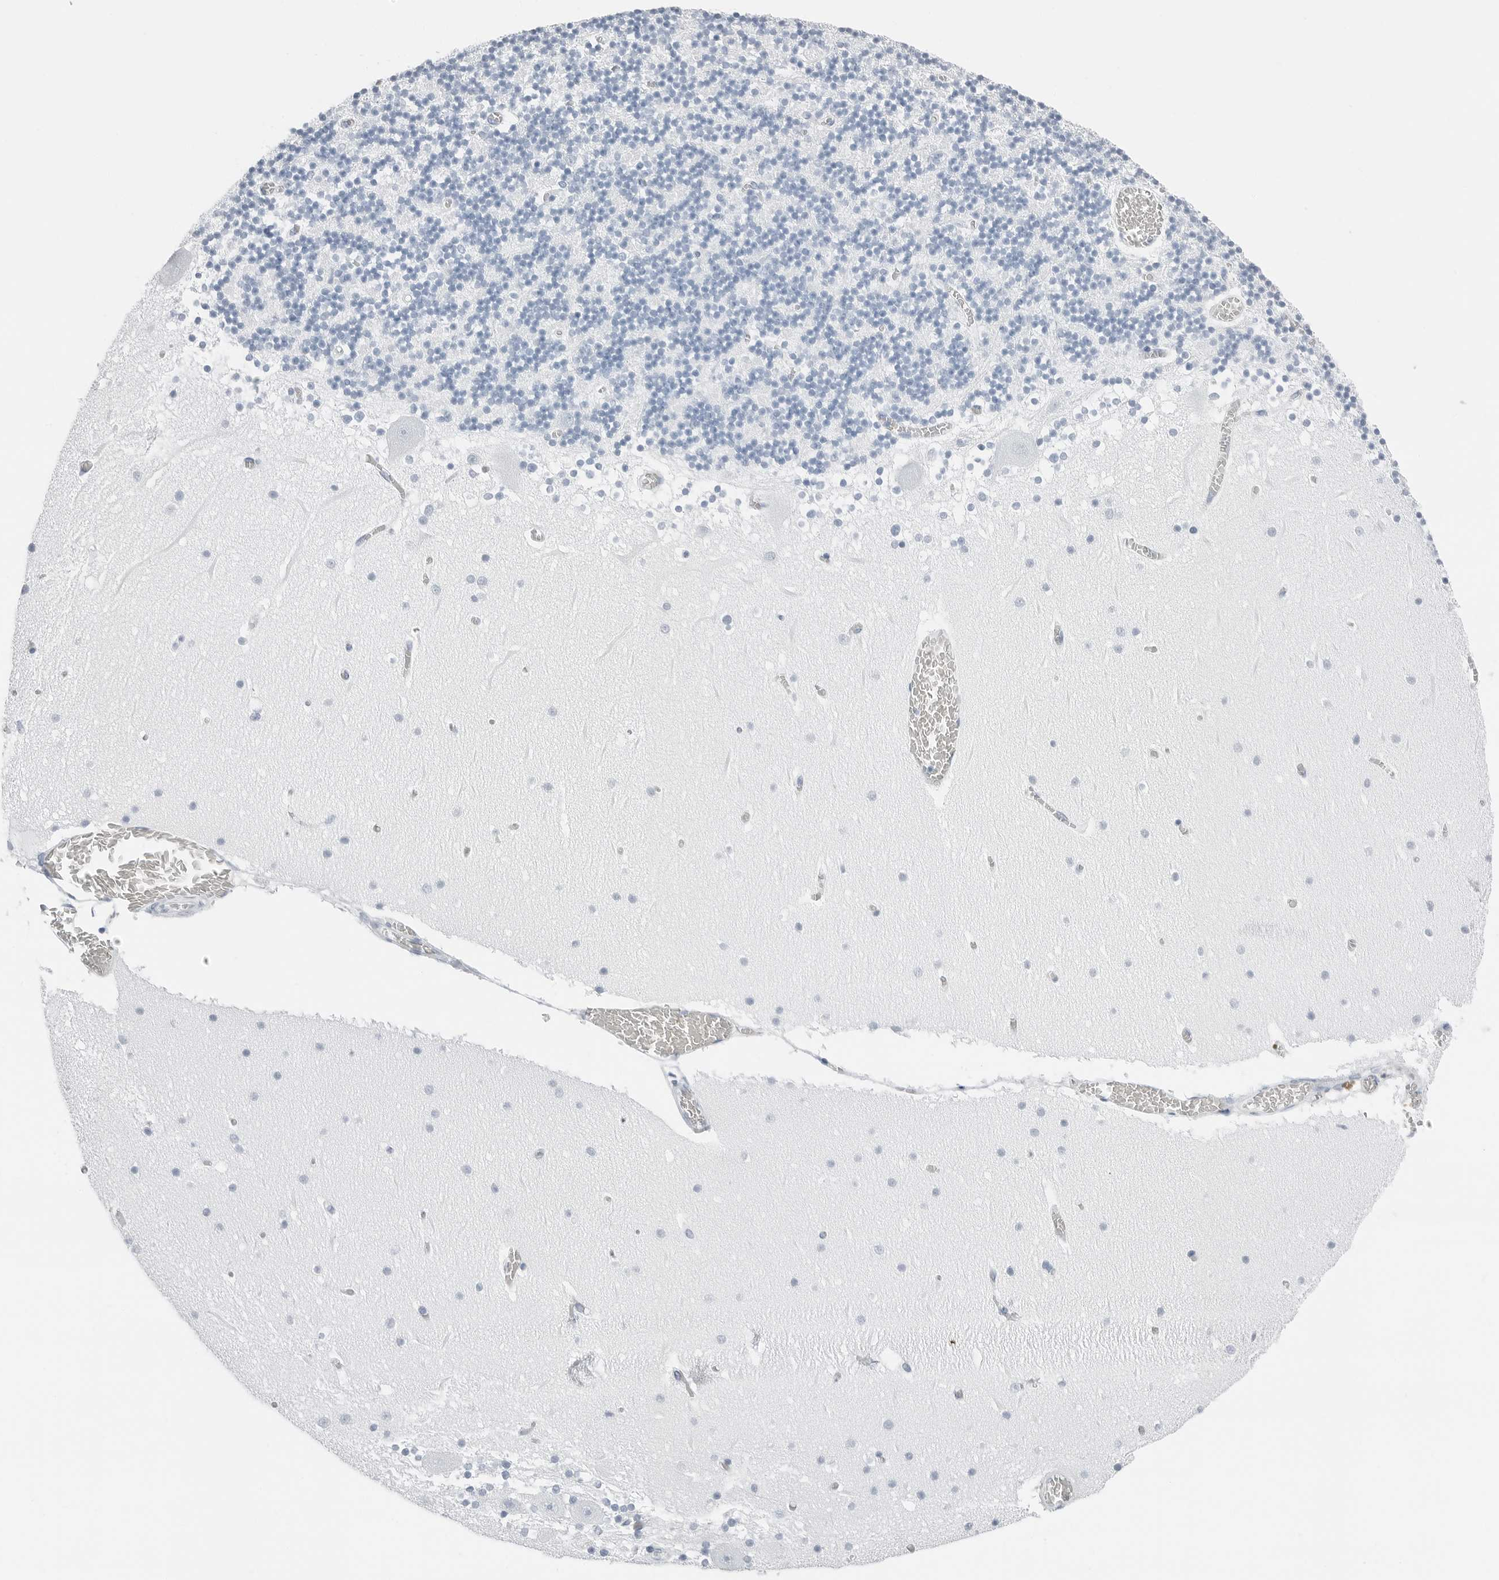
{"staining": {"intensity": "negative", "quantity": "none", "location": "none"}, "tissue": "cerebellum", "cell_type": "Cells in granular layer", "image_type": "normal", "snomed": [{"axis": "morphology", "description": "Normal tissue, NOS"}, {"axis": "topography", "description": "Cerebellum"}], "caption": "The image exhibits no significant positivity in cells in granular layer of cerebellum.", "gene": "SLPI", "patient": {"sex": "female", "age": 28}}